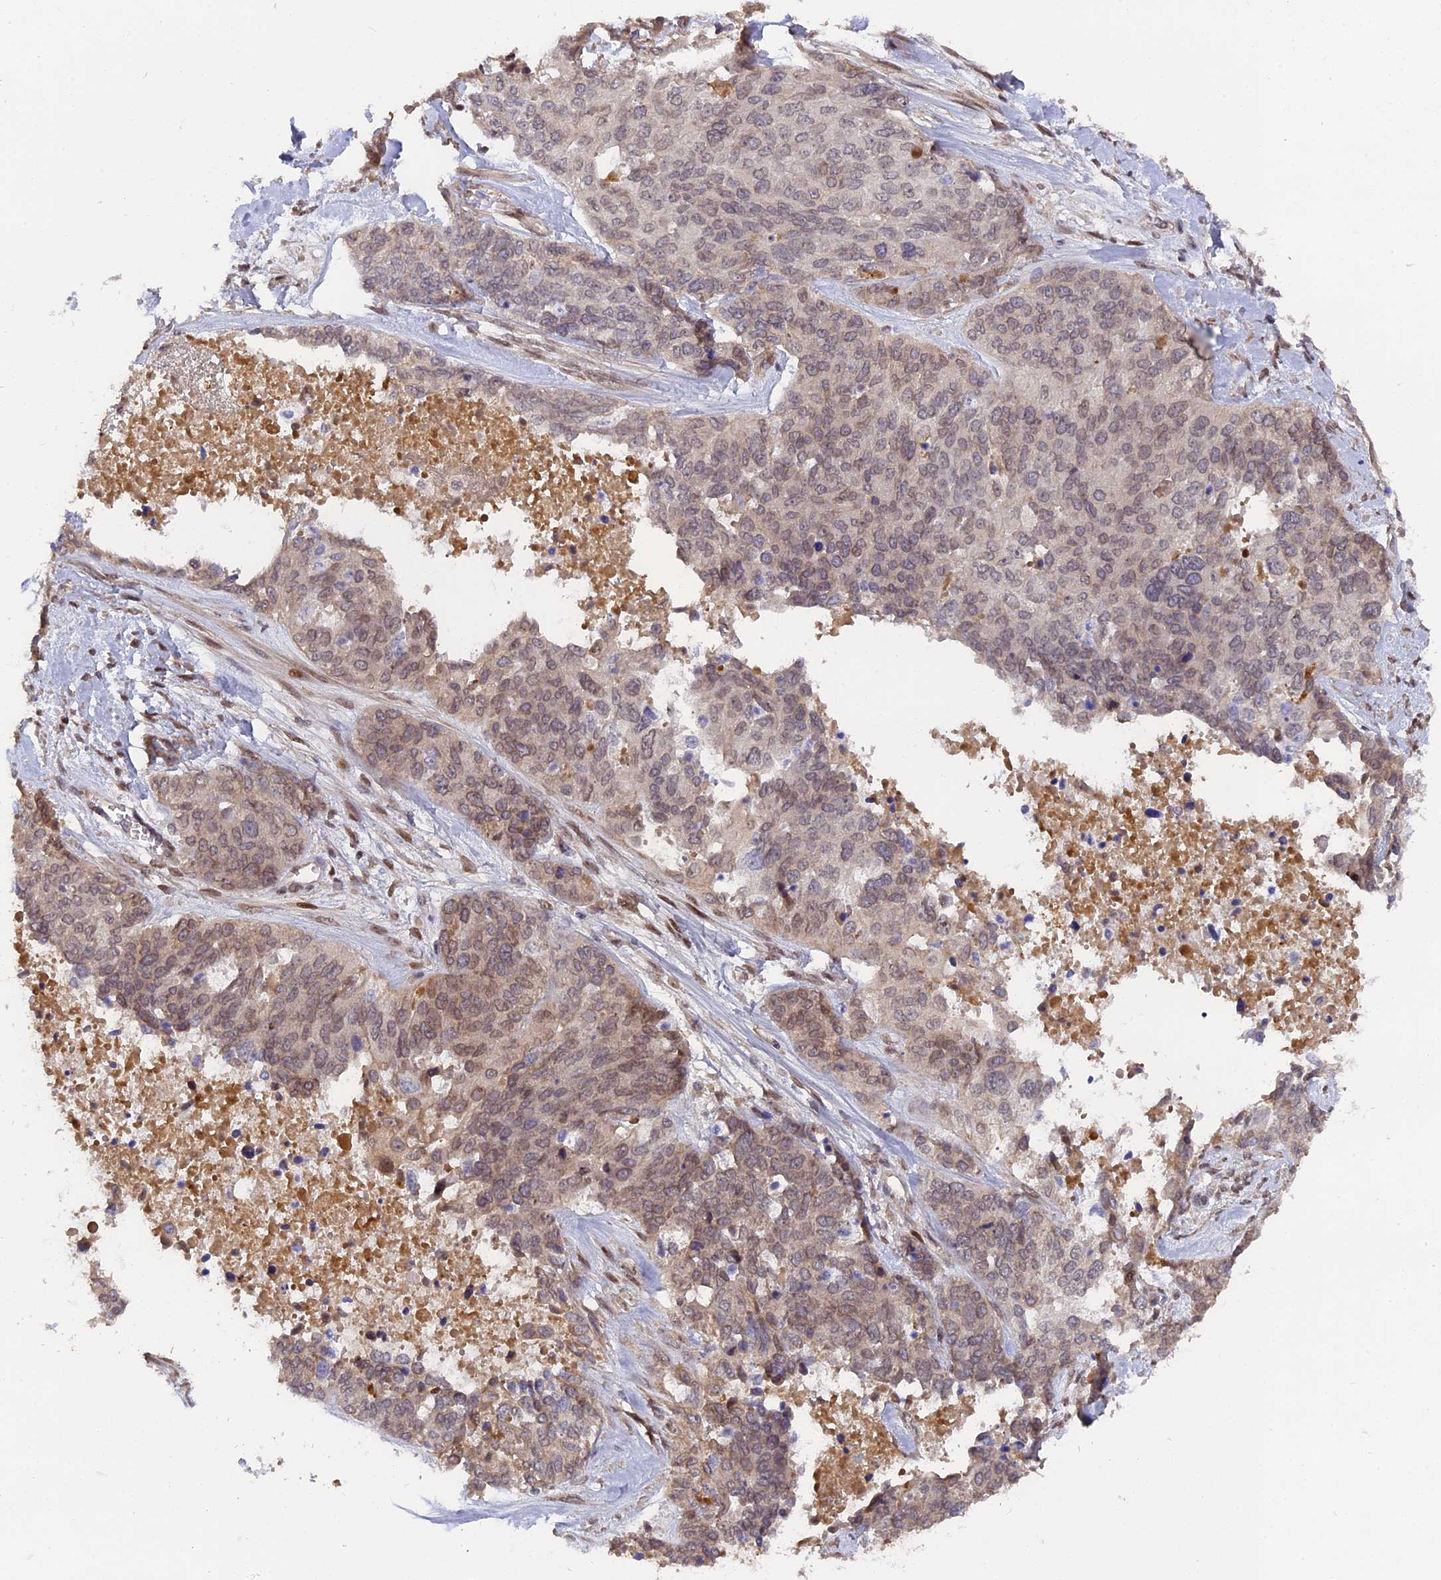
{"staining": {"intensity": "weak", "quantity": ">75%", "location": "nuclear"}, "tissue": "ovarian cancer", "cell_type": "Tumor cells", "image_type": "cancer", "snomed": [{"axis": "morphology", "description": "Cystadenocarcinoma, serous, NOS"}, {"axis": "topography", "description": "Ovary"}], "caption": "The image demonstrates a brown stain indicating the presence of a protein in the nuclear of tumor cells in ovarian serous cystadenocarcinoma. Nuclei are stained in blue.", "gene": "PYGO1", "patient": {"sex": "female", "age": 44}}